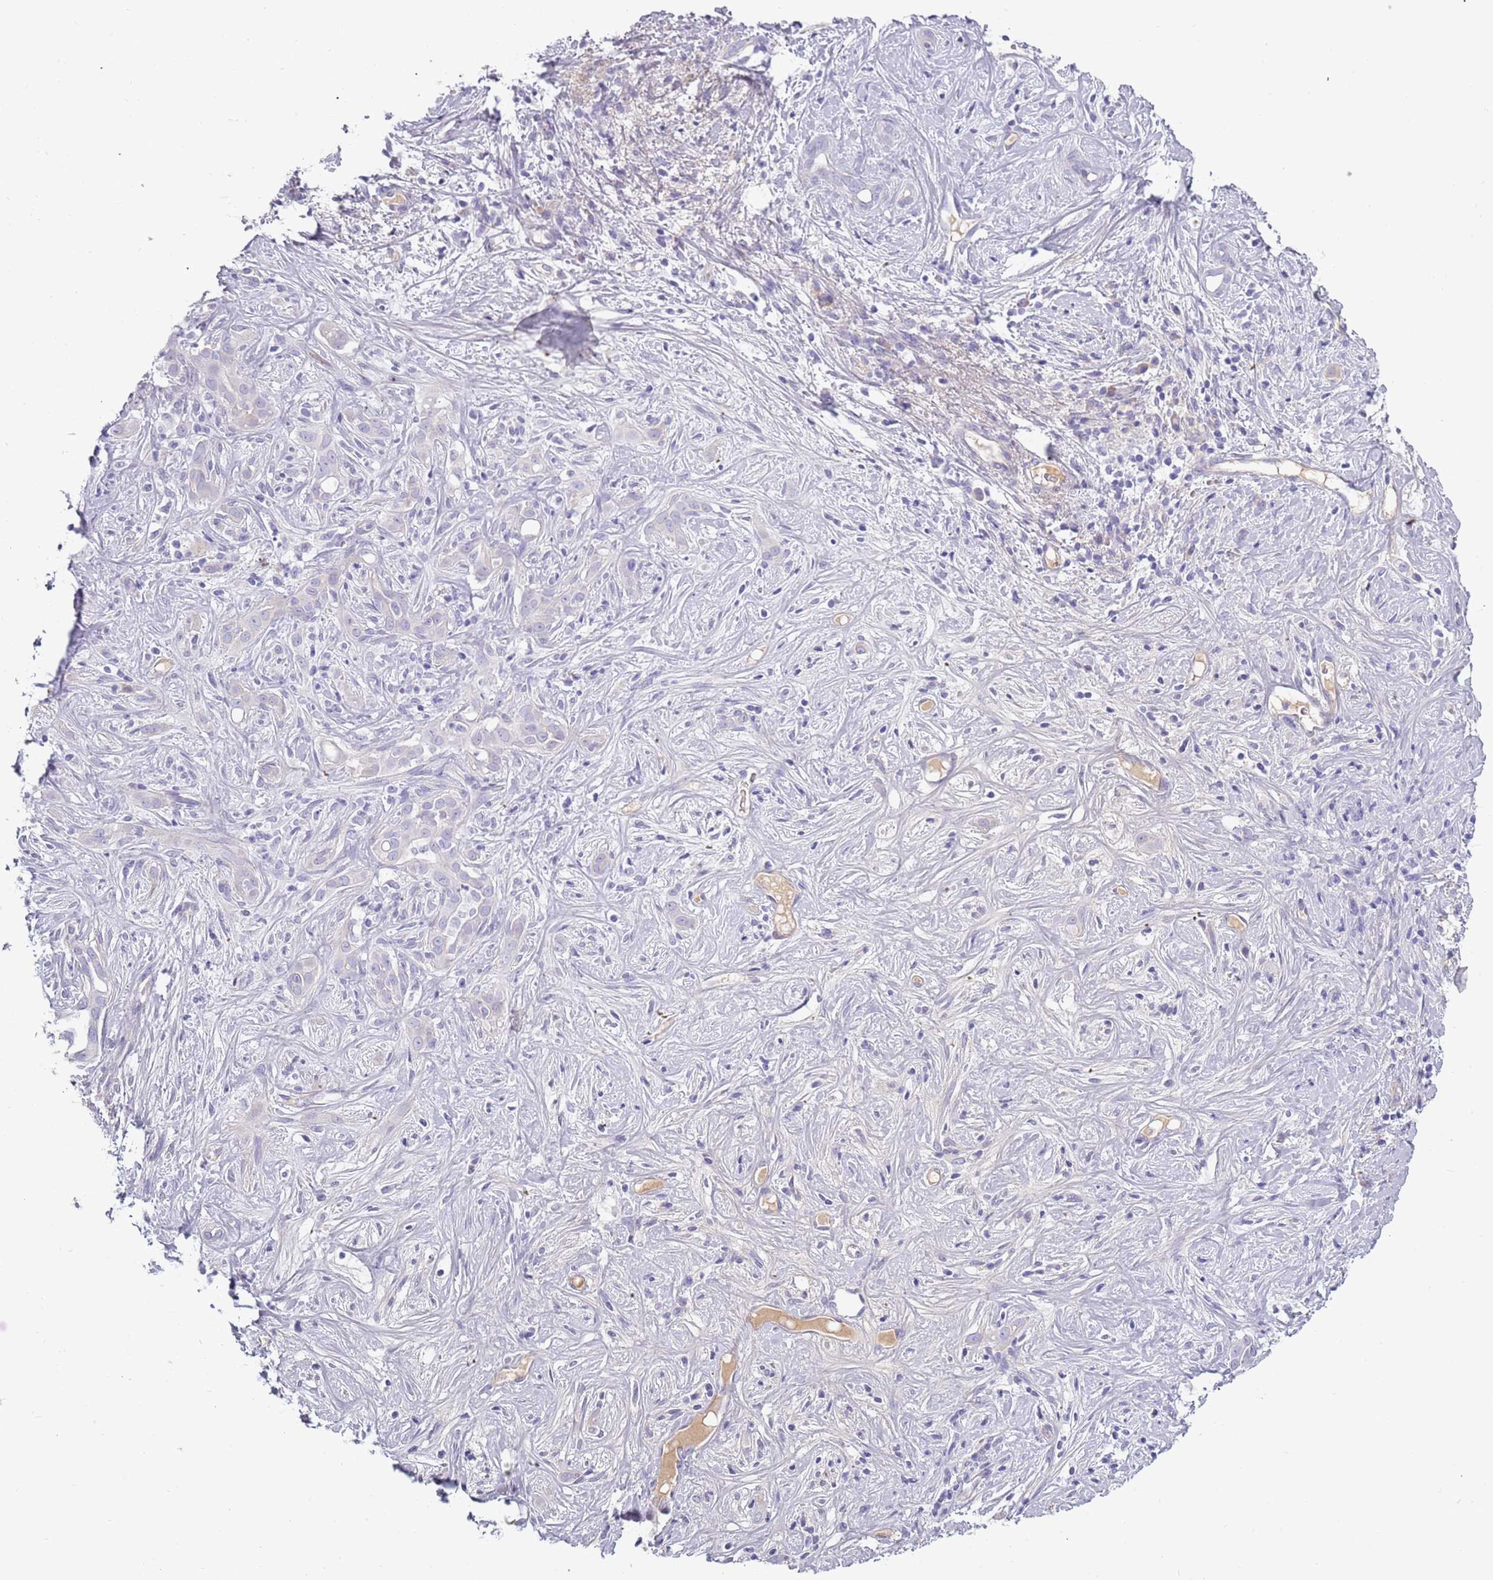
{"staining": {"intensity": "negative", "quantity": "none", "location": "none"}, "tissue": "liver cancer", "cell_type": "Tumor cells", "image_type": "cancer", "snomed": [{"axis": "morphology", "description": "Cholangiocarcinoma"}, {"axis": "topography", "description": "Liver"}], "caption": "This is an IHC photomicrograph of human cholangiocarcinoma (liver). There is no expression in tumor cells.", "gene": "TNFRSF6B", "patient": {"sex": "male", "age": 67}}